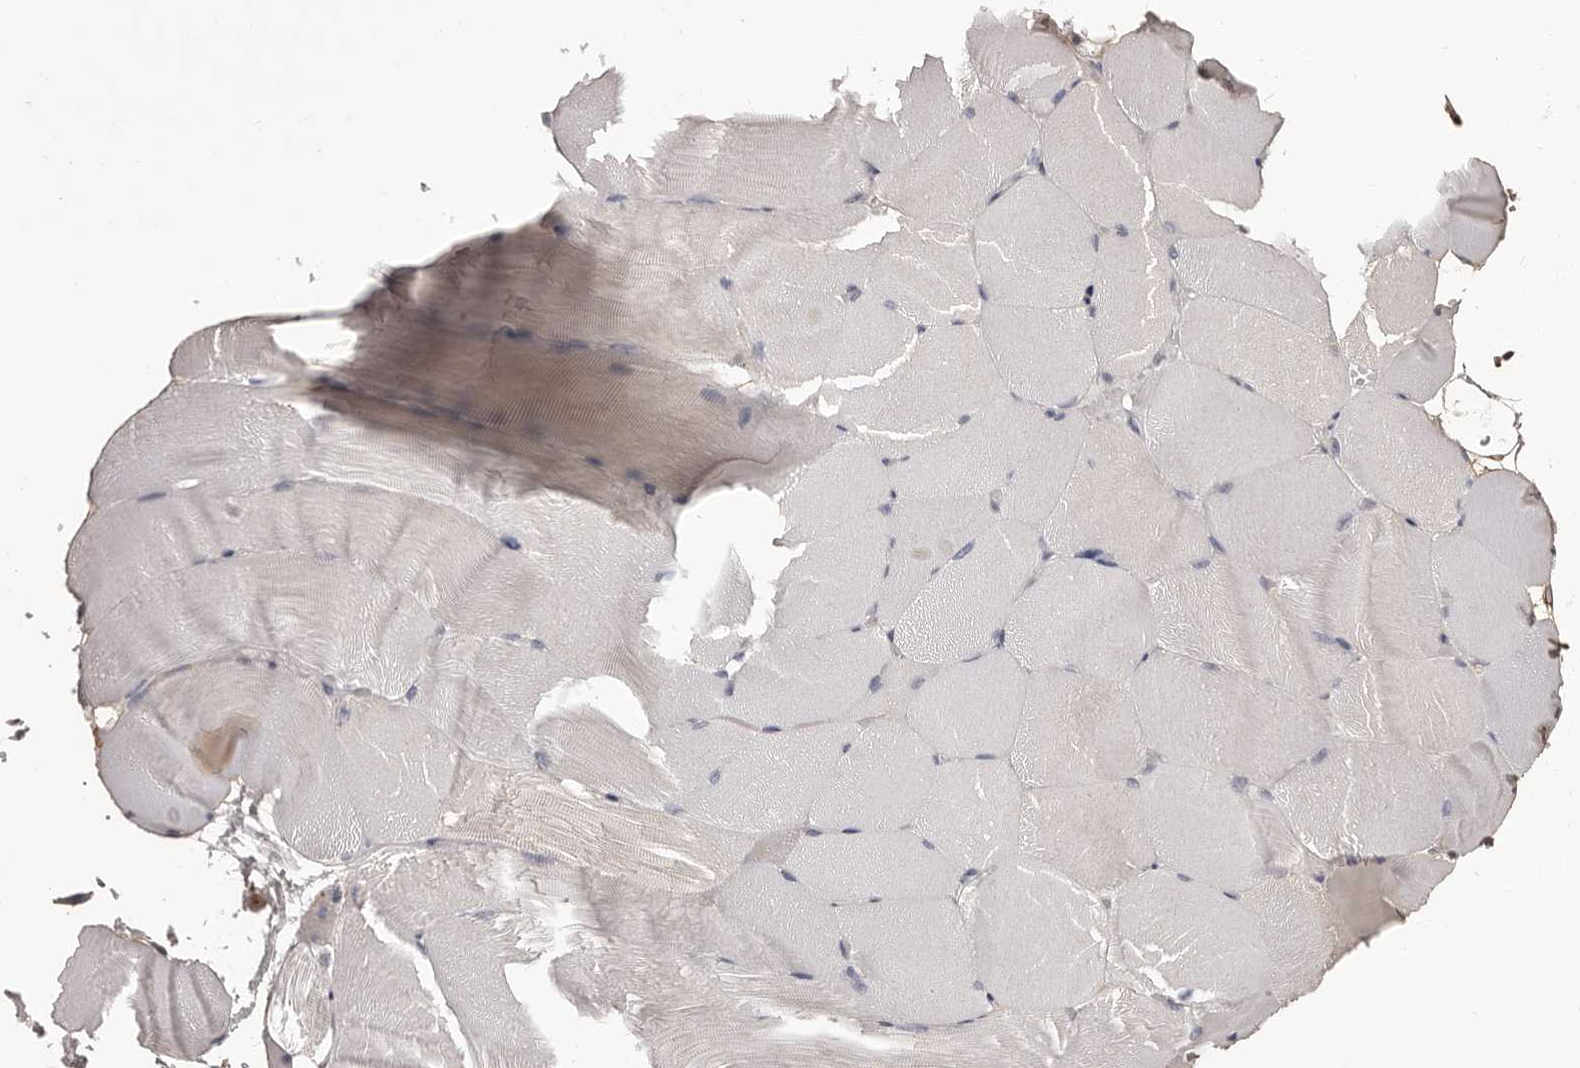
{"staining": {"intensity": "negative", "quantity": "none", "location": "none"}, "tissue": "skeletal muscle", "cell_type": "Myocytes", "image_type": "normal", "snomed": [{"axis": "morphology", "description": "Normal tissue, NOS"}, {"axis": "topography", "description": "Skeletal muscle"}, {"axis": "topography", "description": "Parathyroid gland"}], "caption": "This is an IHC histopathology image of unremarkable human skeletal muscle. There is no staining in myocytes.", "gene": "COL6A1", "patient": {"sex": "female", "age": 37}}